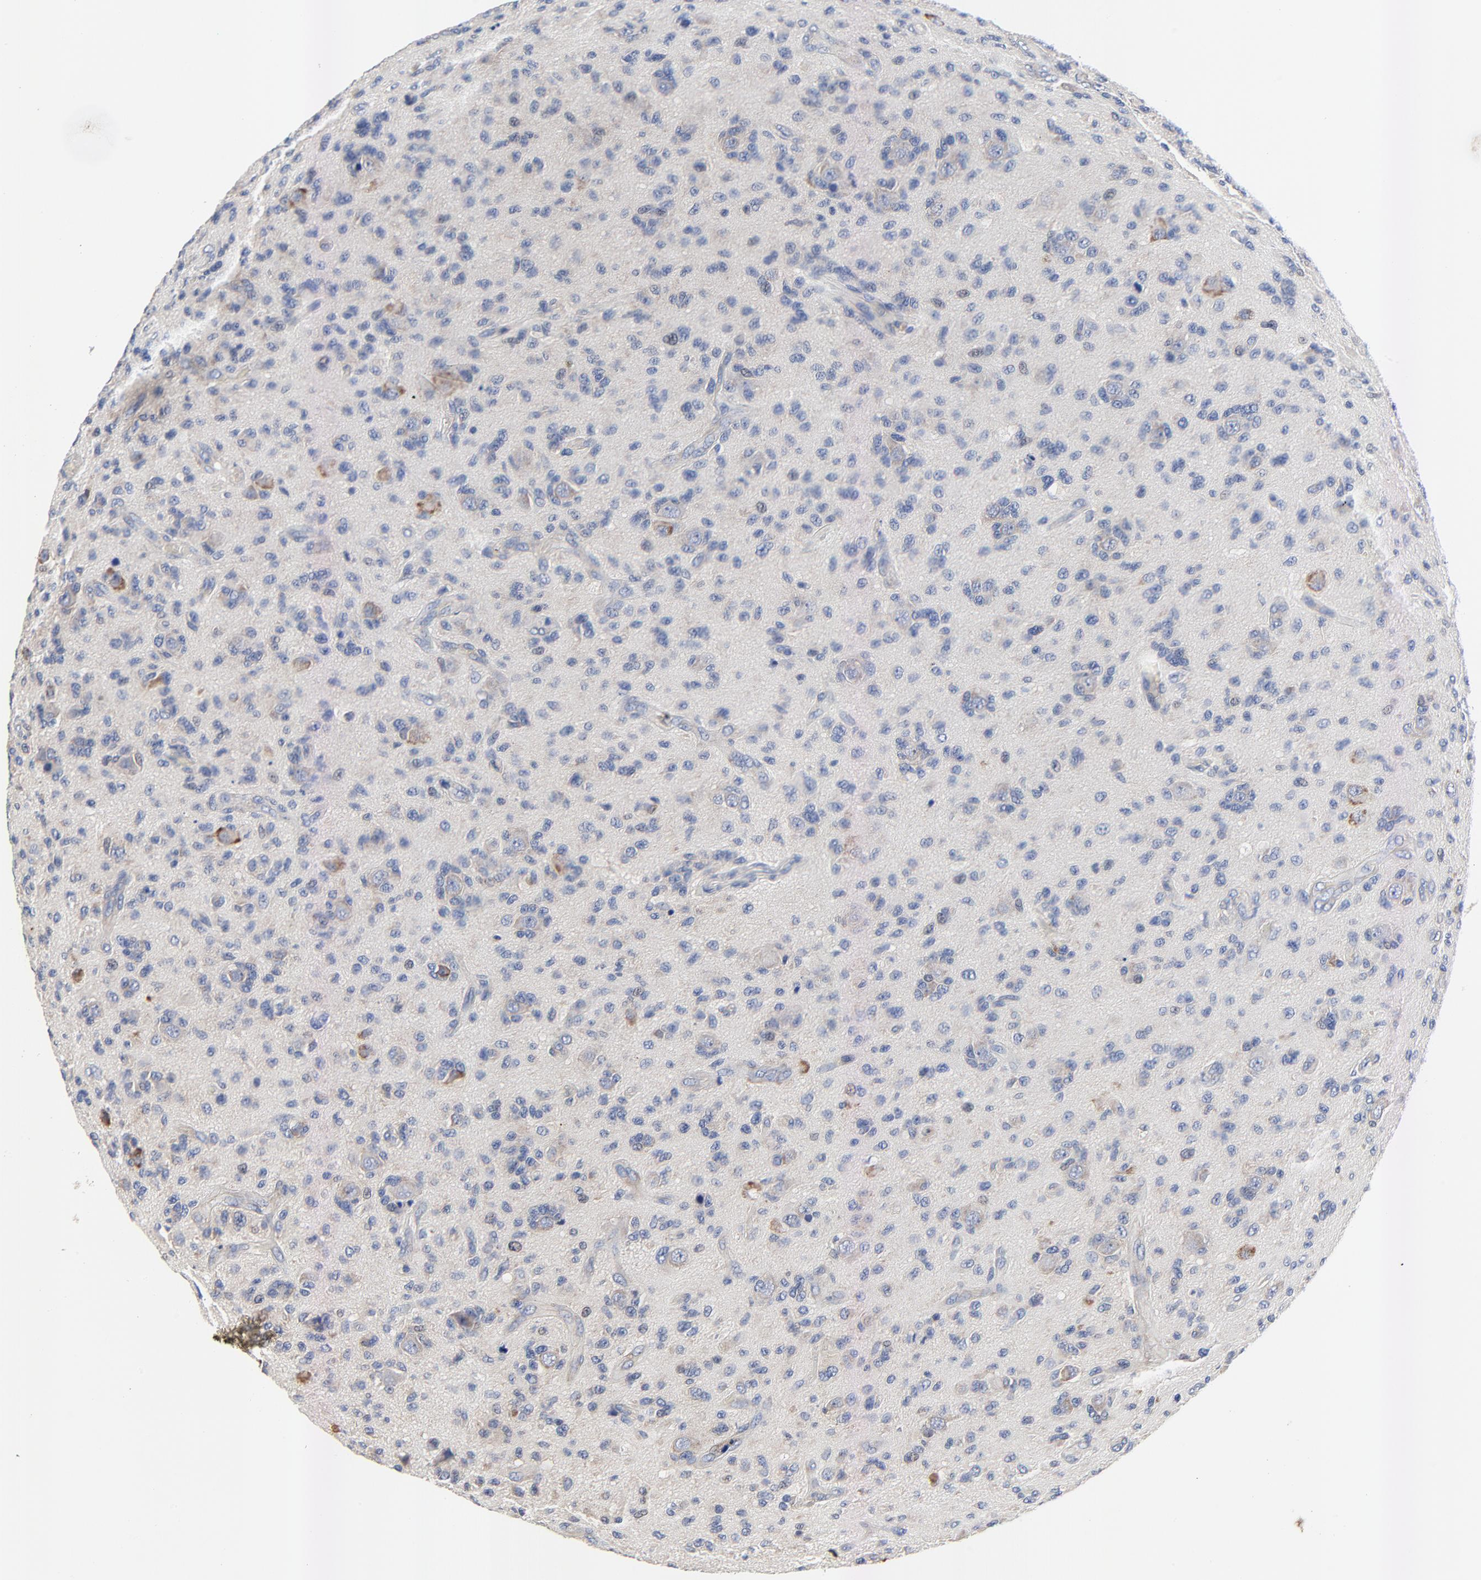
{"staining": {"intensity": "weak", "quantity": "<25%", "location": "cytoplasmic/membranous"}, "tissue": "glioma", "cell_type": "Tumor cells", "image_type": "cancer", "snomed": [{"axis": "morphology", "description": "Glioma, malignant, High grade"}, {"axis": "topography", "description": "Brain"}], "caption": "An image of glioma stained for a protein reveals no brown staining in tumor cells.", "gene": "VAV2", "patient": {"sex": "male", "age": 36}}